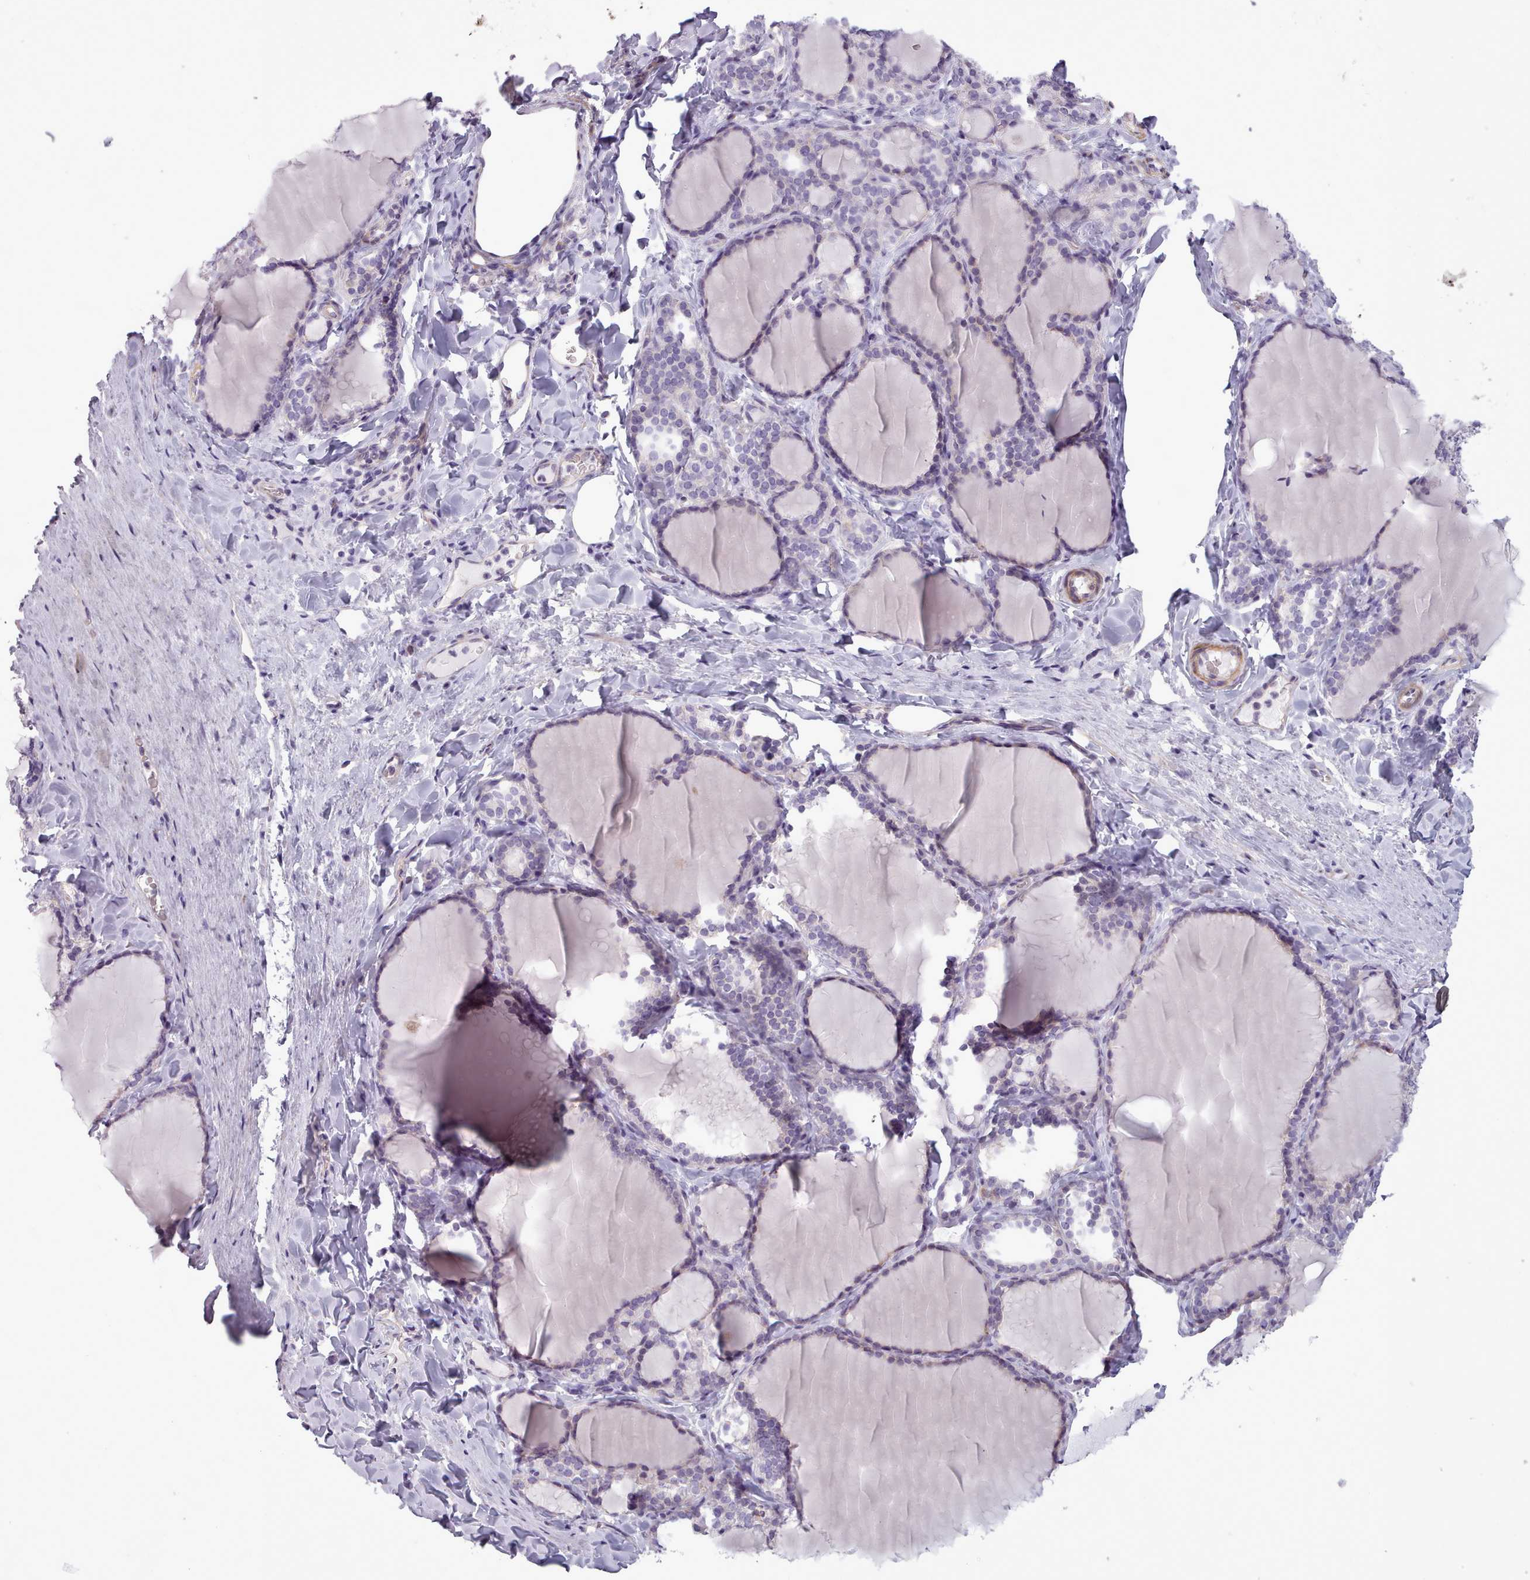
{"staining": {"intensity": "weak", "quantity": "<25%", "location": "cytoplasmic/membranous"}, "tissue": "thyroid gland", "cell_type": "Glandular cells", "image_type": "normal", "snomed": [{"axis": "morphology", "description": "Normal tissue, NOS"}, {"axis": "topography", "description": "Thyroid gland"}], "caption": "Human thyroid gland stained for a protein using immunohistochemistry shows no expression in glandular cells.", "gene": "AVL9", "patient": {"sex": "female", "age": 31}}